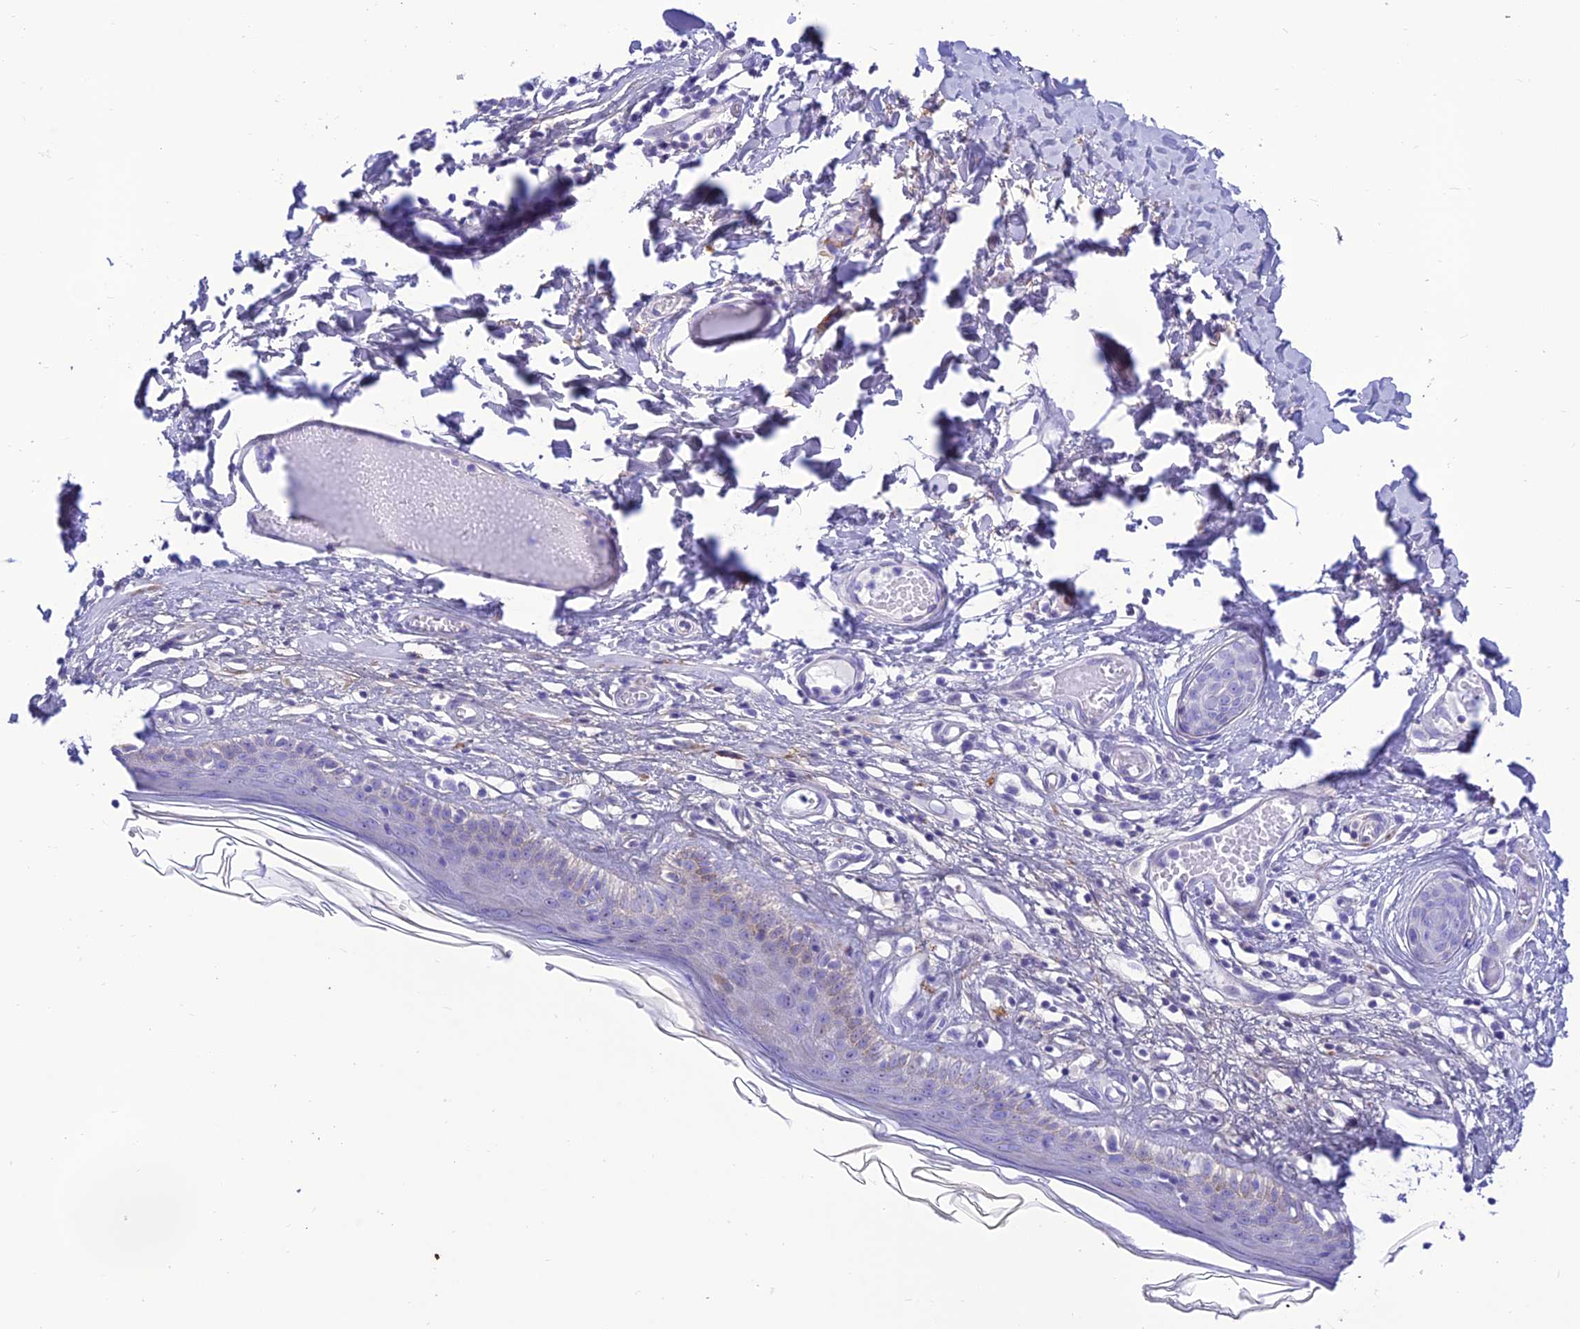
{"staining": {"intensity": "moderate", "quantity": "<25%", "location": "cytoplasmic/membranous"}, "tissue": "skin", "cell_type": "Epidermal cells", "image_type": "normal", "snomed": [{"axis": "morphology", "description": "Normal tissue, NOS"}, {"axis": "topography", "description": "Adipose tissue"}, {"axis": "topography", "description": "Vascular tissue"}, {"axis": "topography", "description": "Vulva"}, {"axis": "topography", "description": "Peripheral nerve tissue"}], "caption": "IHC image of benign skin: human skin stained using immunohistochemistry displays low levels of moderate protein expression localized specifically in the cytoplasmic/membranous of epidermal cells, appearing as a cytoplasmic/membranous brown color.", "gene": "PRNP", "patient": {"sex": "female", "age": 86}}